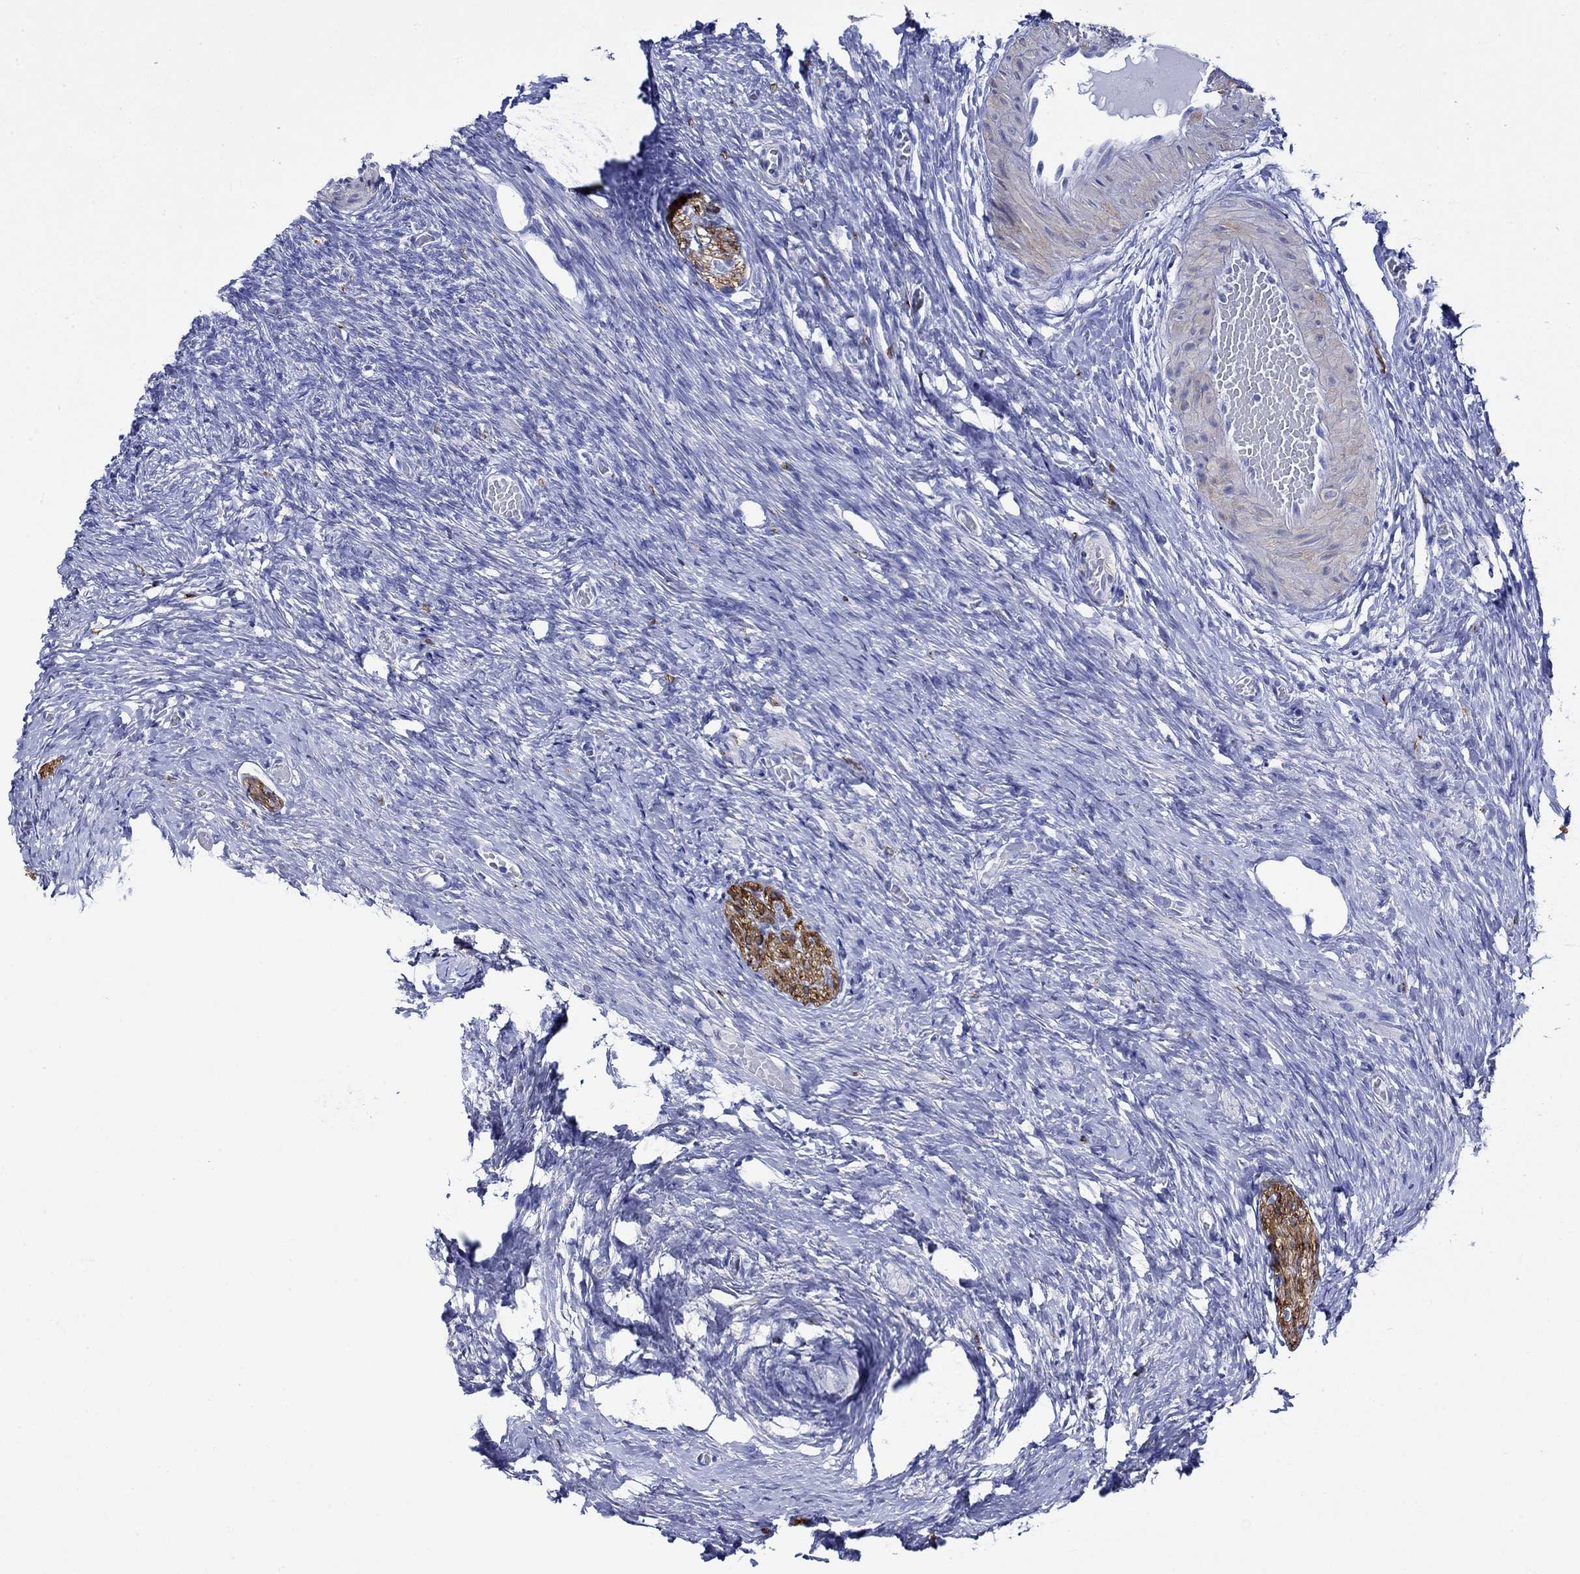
{"staining": {"intensity": "negative", "quantity": "none", "location": "none"}, "tissue": "ovary", "cell_type": "Follicle cells", "image_type": "normal", "snomed": [{"axis": "morphology", "description": "Normal tissue, NOS"}, {"axis": "topography", "description": "Ovary"}], "caption": "IHC of benign ovary reveals no expression in follicle cells.", "gene": "CRYAB", "patient": {"sex": "female", "age": 27}}